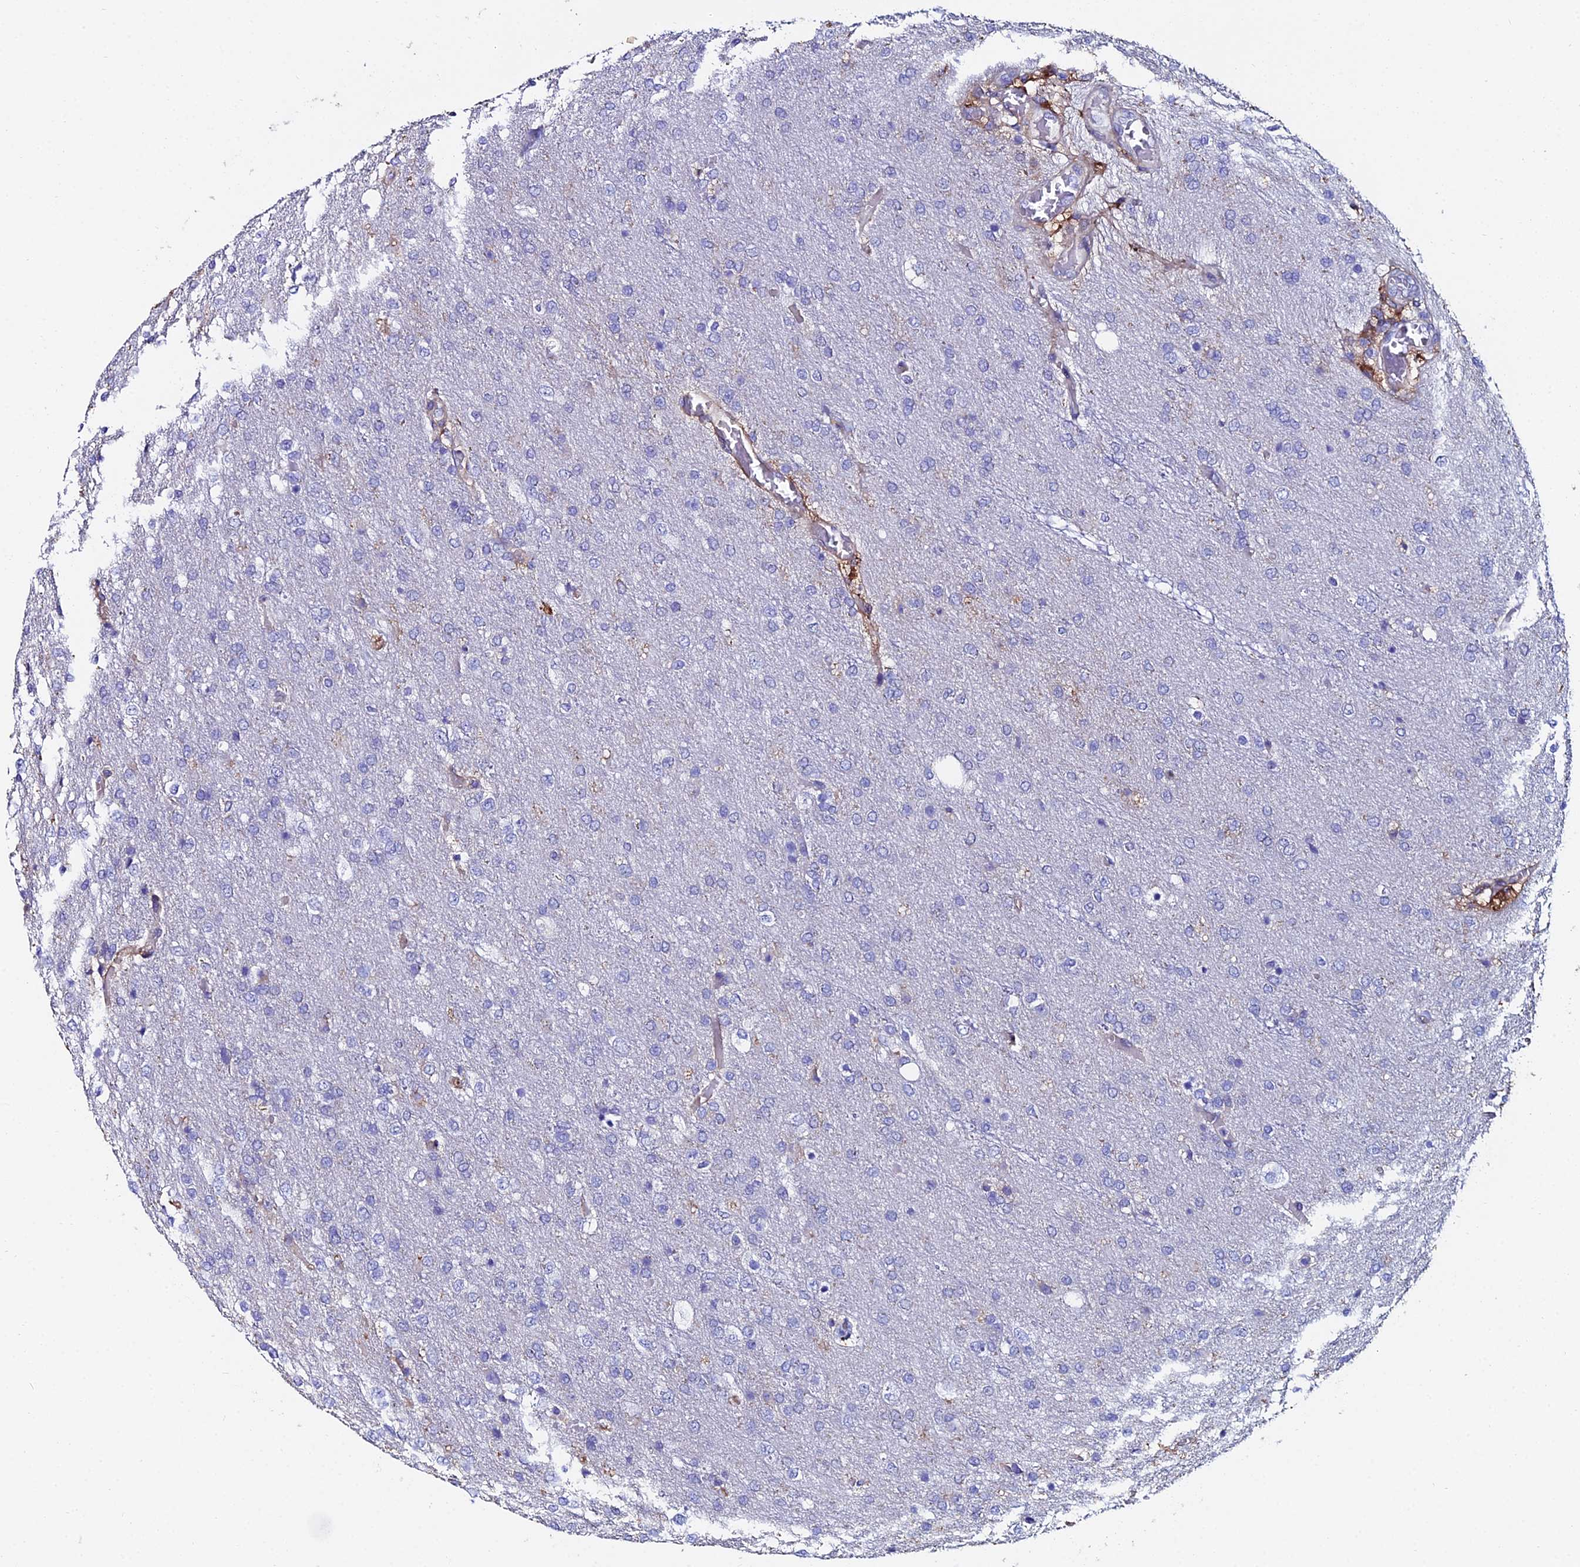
{"staining": {"intensity": "negative", "quantity": "none", "location": "none"}, "tissue": "glioma", "cell_type": "Tumor cells", "image_type": "cancer", "snomed": [{"axis": "morphology", "description": "Glioma, malignant, High grade"}, {"axis": "topography", "description": "Brain"}], "caption": "IHC photomicrograph of neoplastic tissue: human glioma stained with DAB (3,3'-diaminobenzidine) displays no significant protein staining in tumor cells.", "gene": "C6", "patient": {"sex": "female", "age": 74}}